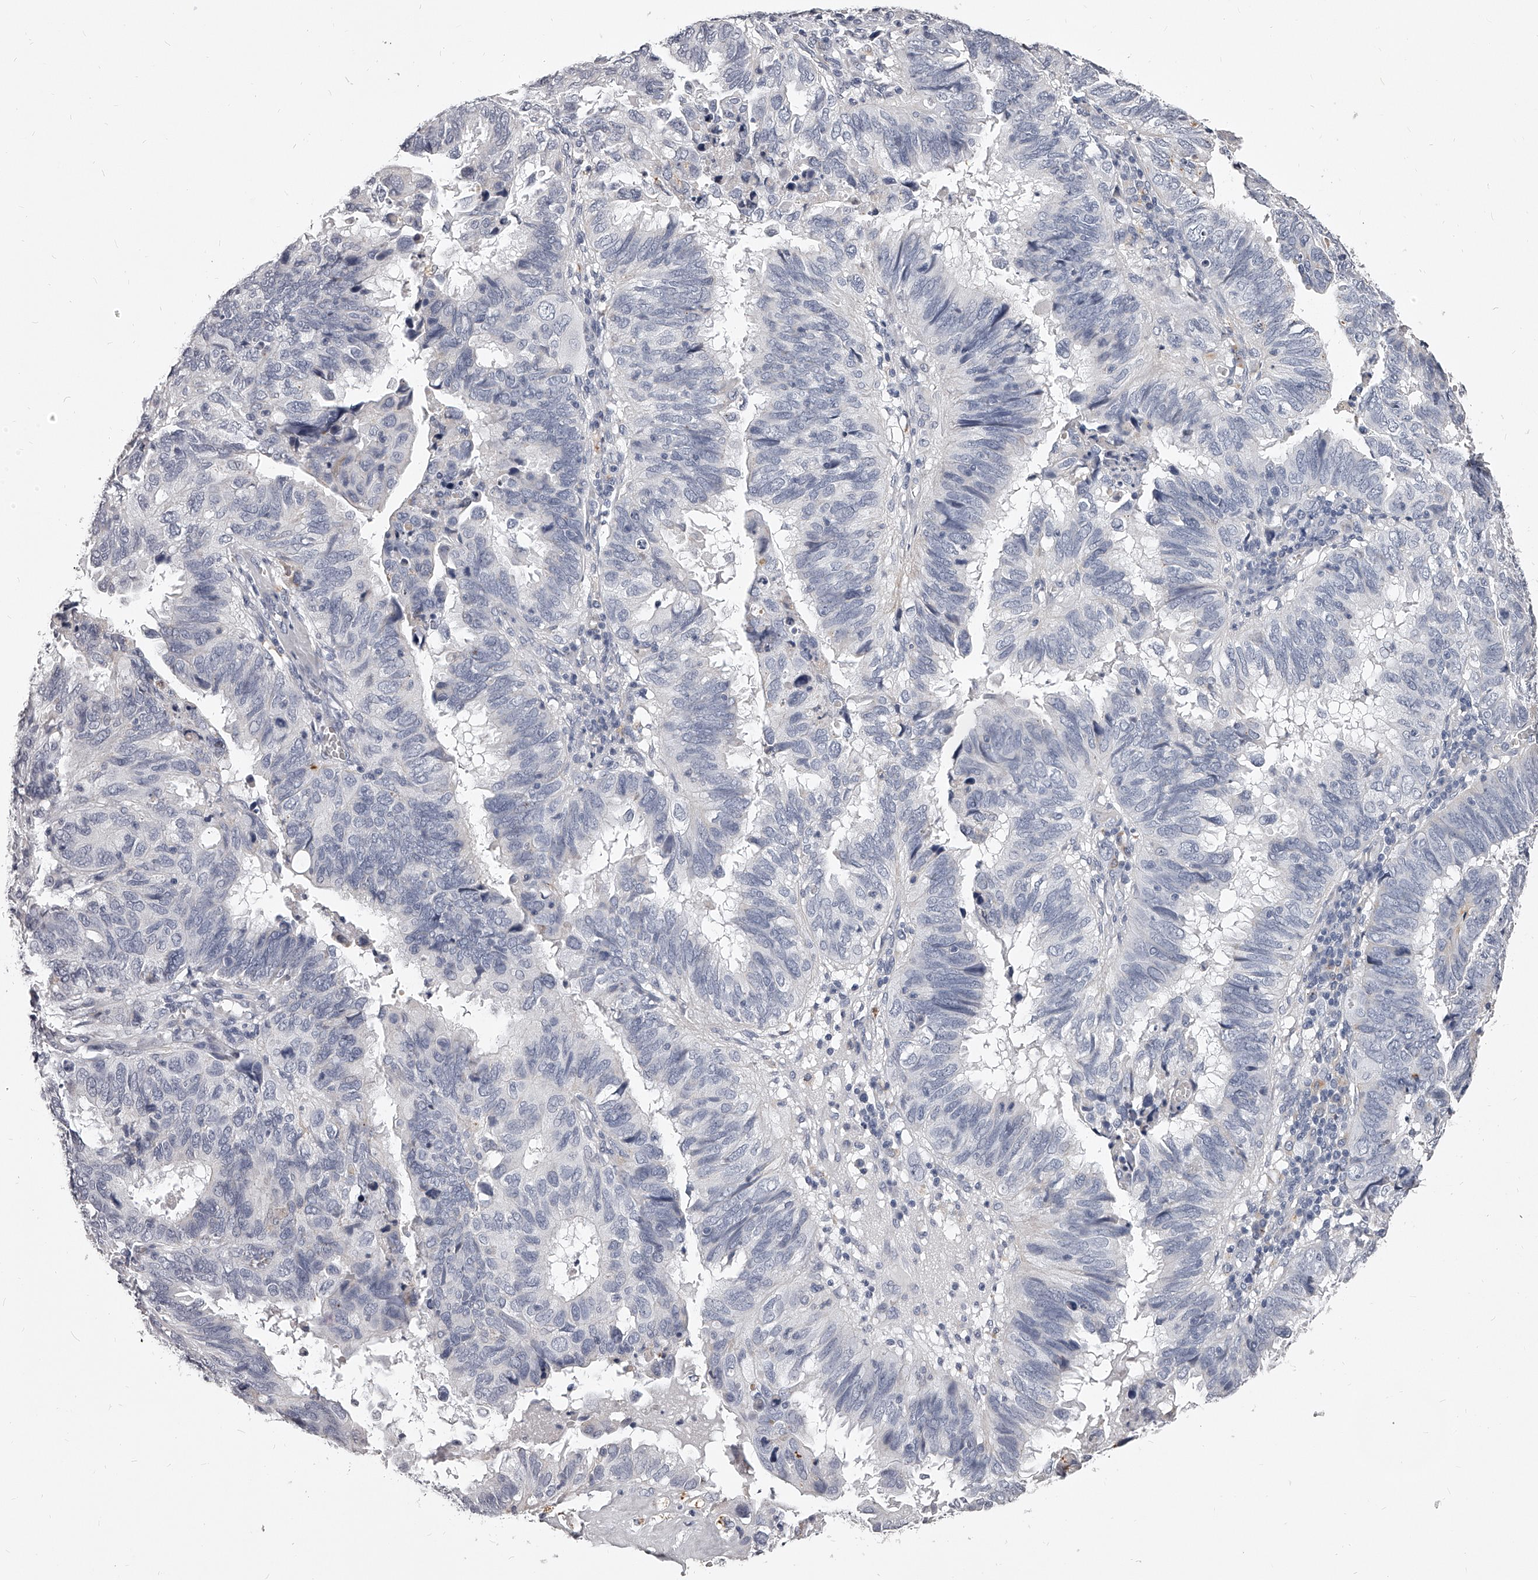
{"staining": {"intensity": "negative", "quantity": "none", "location": "none"}, "tissue": "endometrial cancer", "cell_type": "Tumor cells", "image_type": "cancer", "snomed": [{"axis": "morphology", "description": "Adenocarcinoma, NOS"}, {"axis": "topography", "description": "Uterus"}], "caption": "Immunohistochemical staining of human endometrial cancer (adenocarcinoma) shows no significant positivity in tumor cells.", "gene": "DMRT1", "patient": {"sex": "female", "age": 77}}